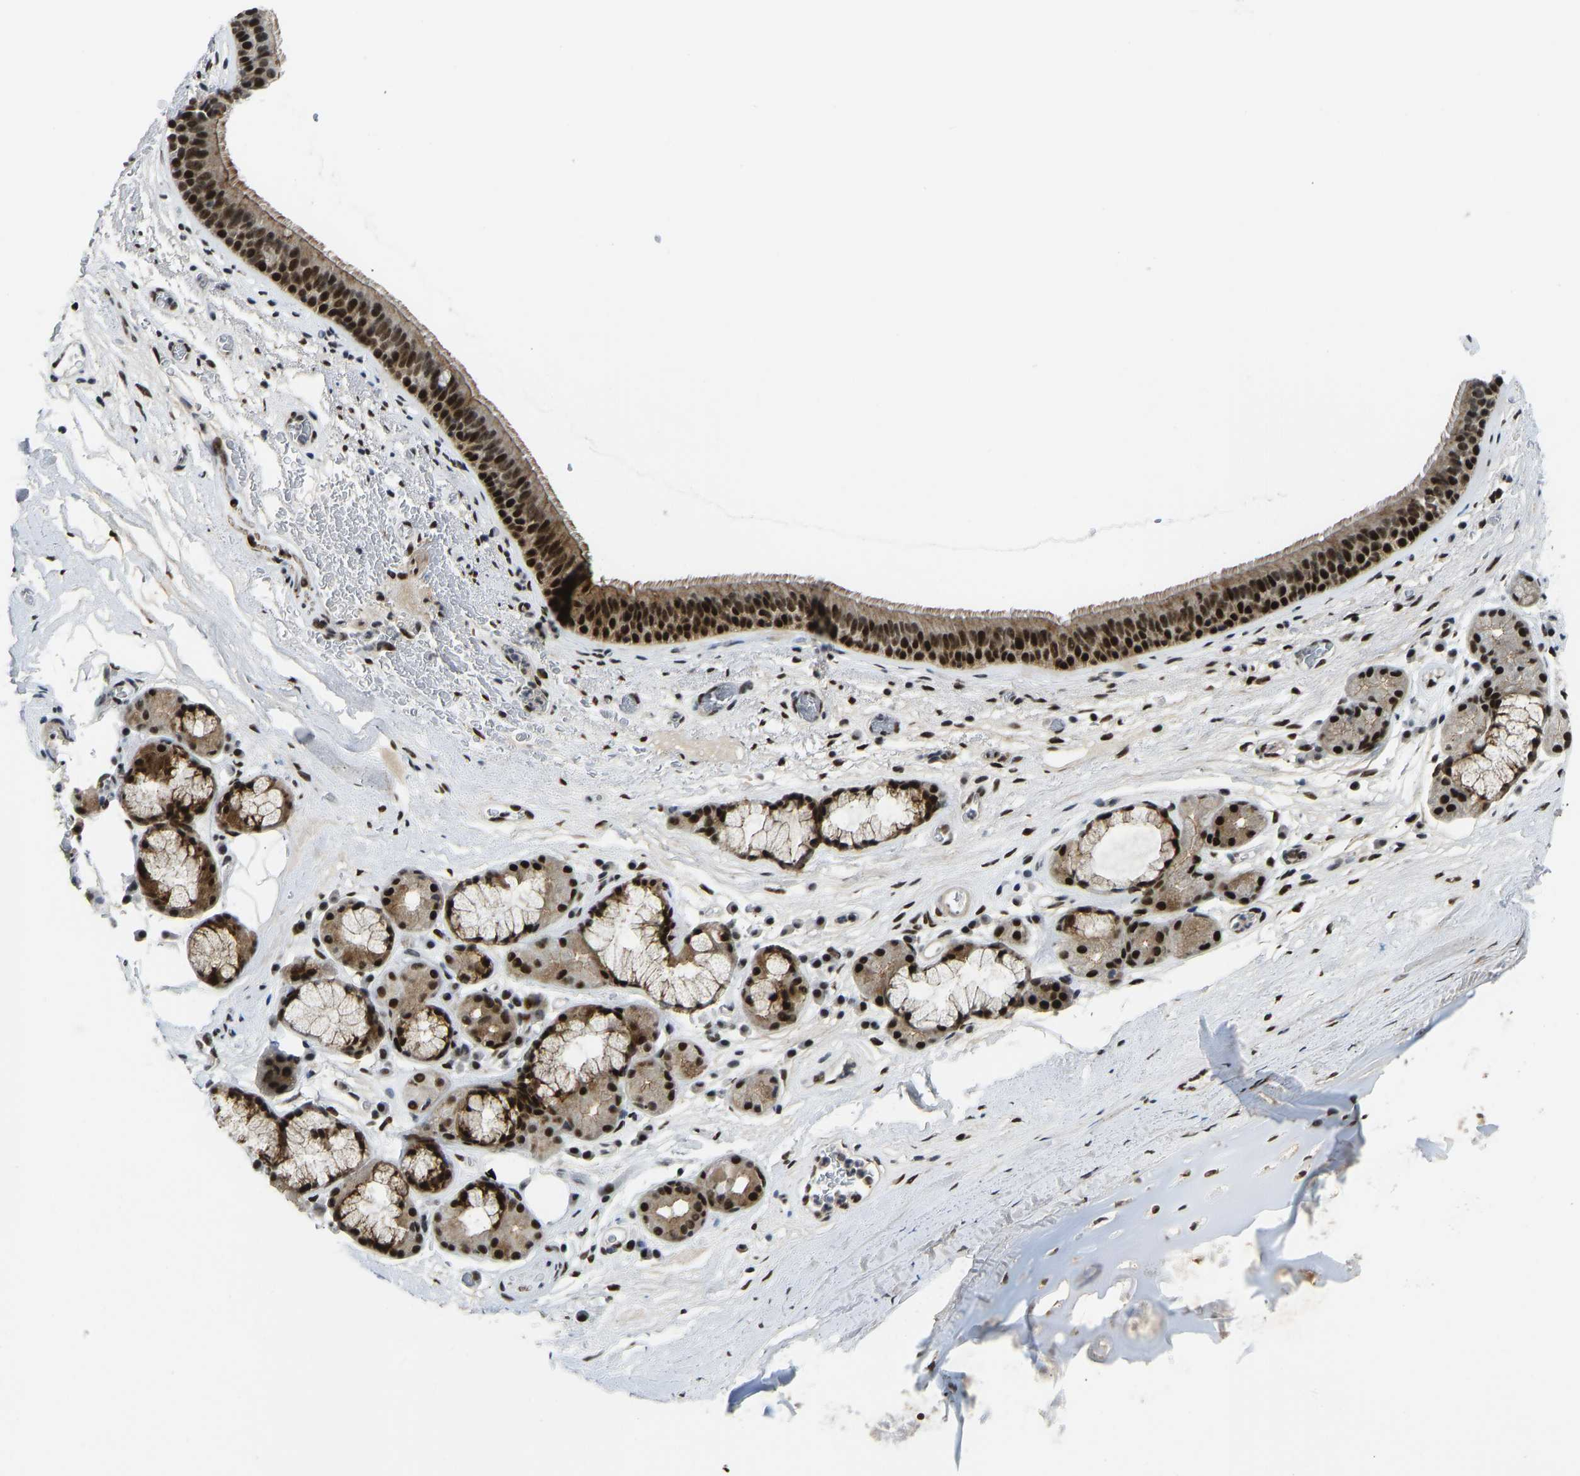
{"staining": {"intensity": "strong", "quantity": ">75%", "location": "cytoplasmic/membranous,nuclear"}, "tissue": "bronchus", "cell_type": "Respiratory epithelial cells", "image_type": "normal", "snomed": [{"axis": "morphology", "description": "Normal tissue, NOS"}, {"axis": "topography", "description": "Cartilage tissue"}], "caption": "Protein staining of benign bronchus shows strong cytoplasmic/membranous,nuclear staining in approximately >75% of respiratory epithelial cells. (Brightfield microscopy of DAB IHC at high magnification).", "gene": "FOXK1", "patient": {"sex": "female", "age": 63}}